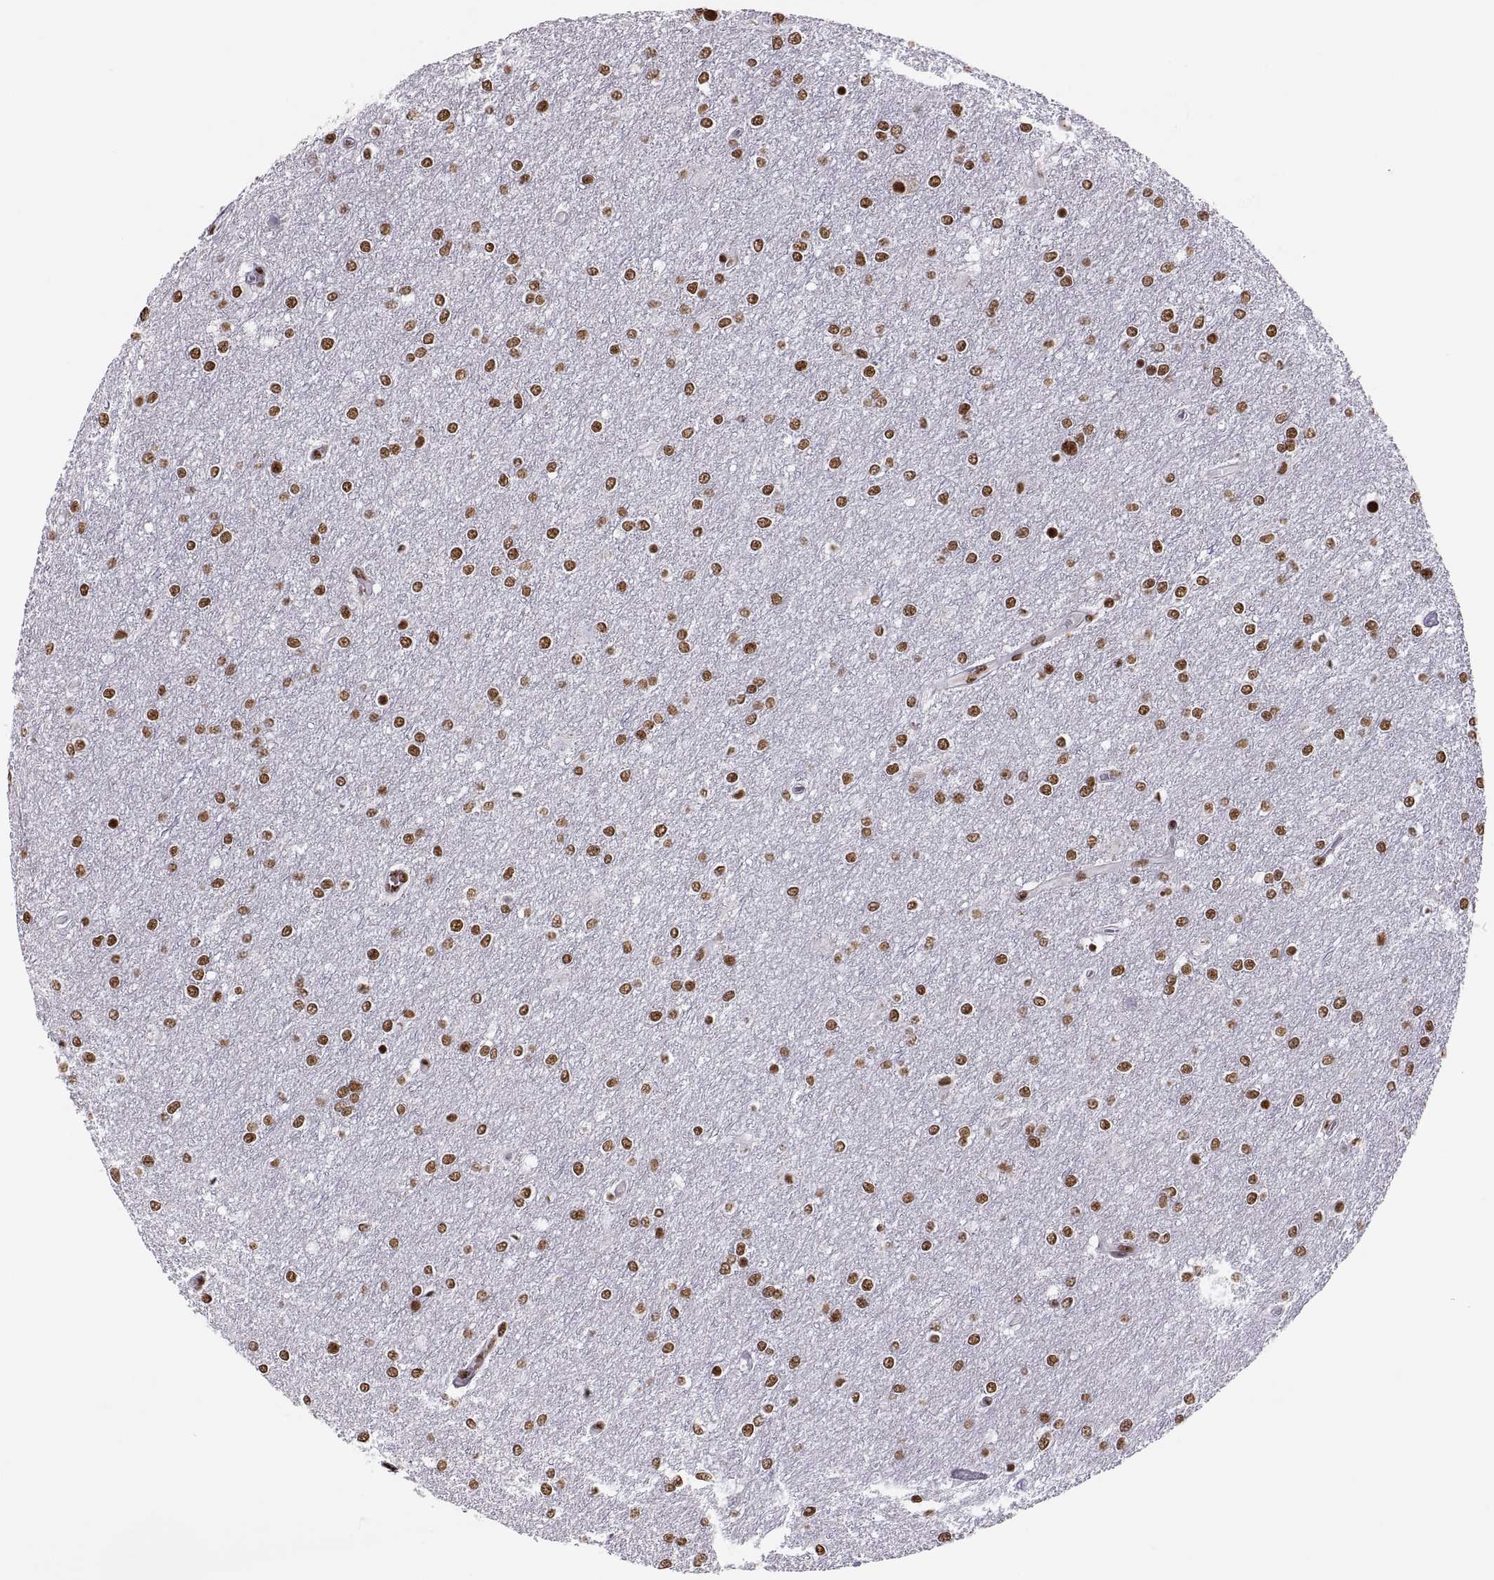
{"staining": {"intensity": "strong", "quantity": ">75%", "location": "nuclear"}, "tissue": "glioma", "cell_type": "Tumor cells", "image_type": "cancer", "snomed": [{"axis": "morphology", "description": "Glioma, malignant, High grade"}, {"axis": "topography", "description": "Brain"}], "caption": "A high-resolution photomicrograph shows immunohistochemistry (IHC) staining of high-grade glioma (malignant), which reveals strong nuclear positivity in about >75% of tumor cells.", "gene": "SNAI1", "patient": {"sex": "female", "age": 61}}